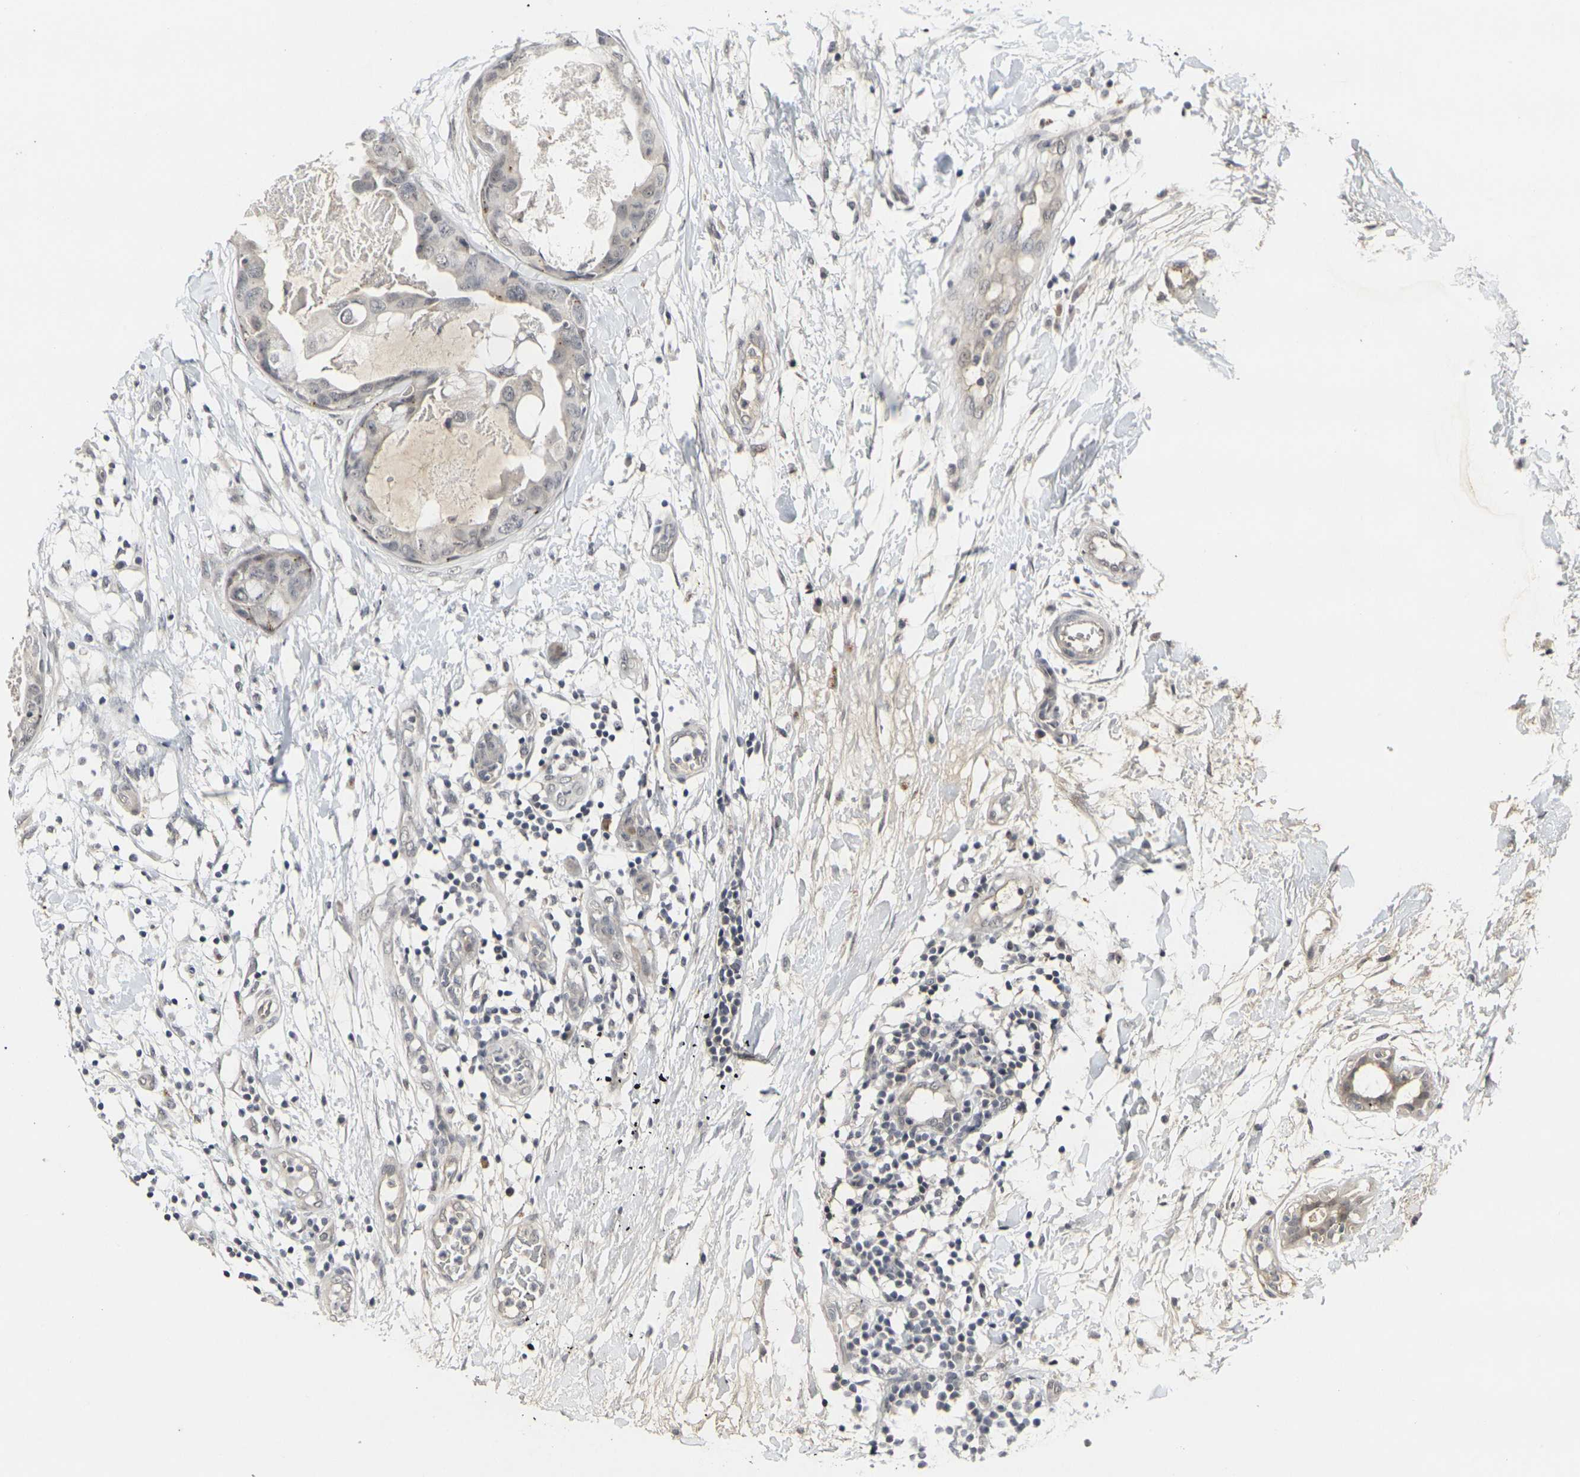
{"staining": {"intensity": "negative", "quantity": "none", "location": "none"}, "tissue": "breast cancer", "cell_type": "Tumor cells", "image_type": "cancer", "snomed": [{"axis": "morphology", "description": "Duct carcinoma"}, {"axis": "topography", "description": "Breast"}], "caption": "Tumor cells are negative for protein expression in human infiltrating ductal carcinoma (breast). (DAB (3,3'-diaminobenzidine) IHC with hematoxylin counter stain).", "gene": "GPR19", "patient": {"sex": "female", "age": 40}}